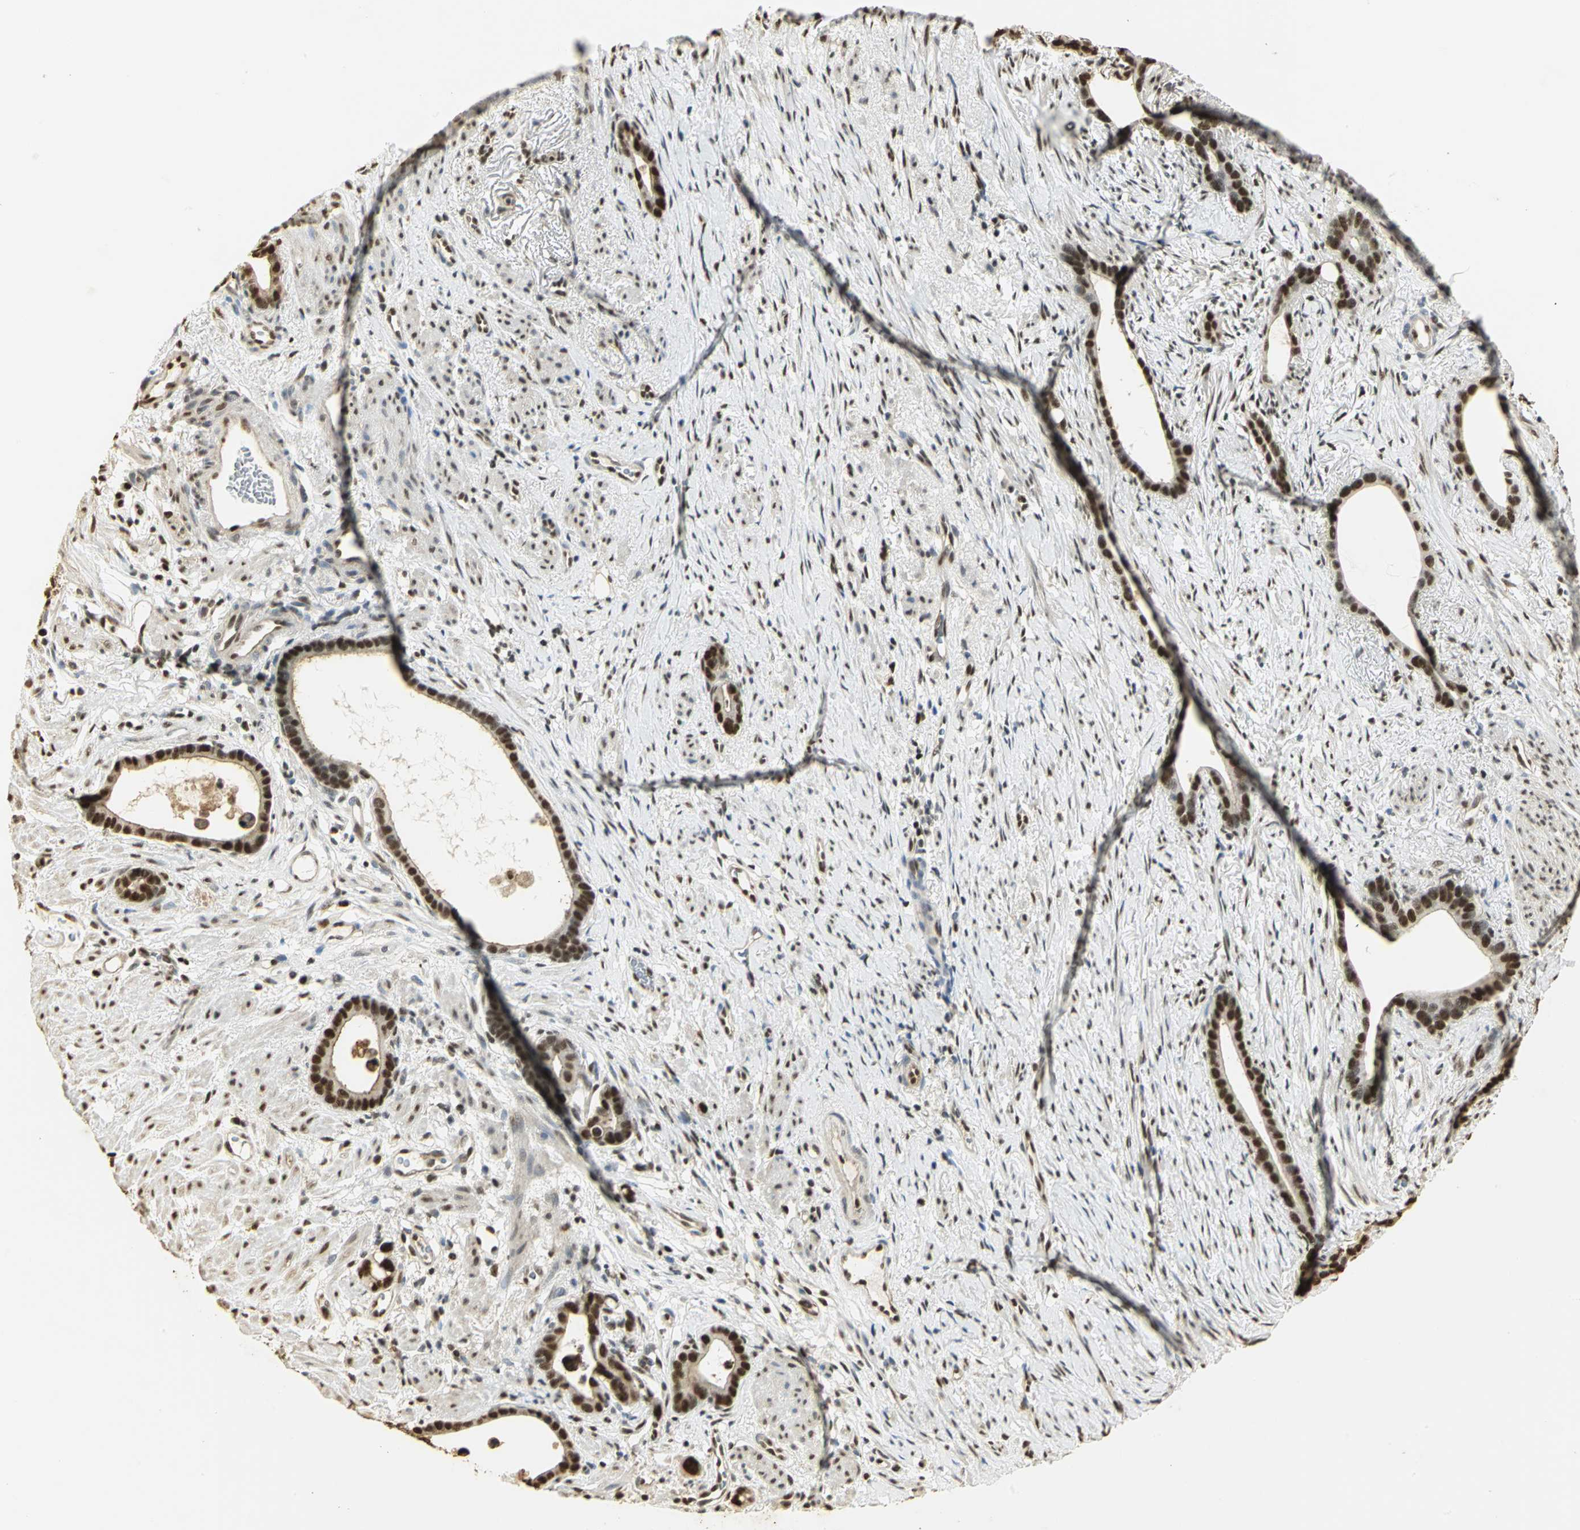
{"staining": {"intensity": "strong", "quantity": ">75%", "location": "nuclear"}, "tissue": "stomach cancer", "cell_type": "Tumor cells", "image_type": "cancer", "snomed": [{"axis": "morphology", "description": "Adenocarcinoma, NOS"}, {"axis": "topography", "description": "Stomach"}], "caption": "Stomach cancer was stained to show a protein in brown. There is high levels of strong nuclear staining in approximately >75% of tumor cells. (Stains: DAB (3,3'-diaminobenzidine) in brown, nuclei in blue, Microscopy: brightfield microscopy at high magnification).", "gene": "SET", "patient": {"sex": "female", "age": 75}}